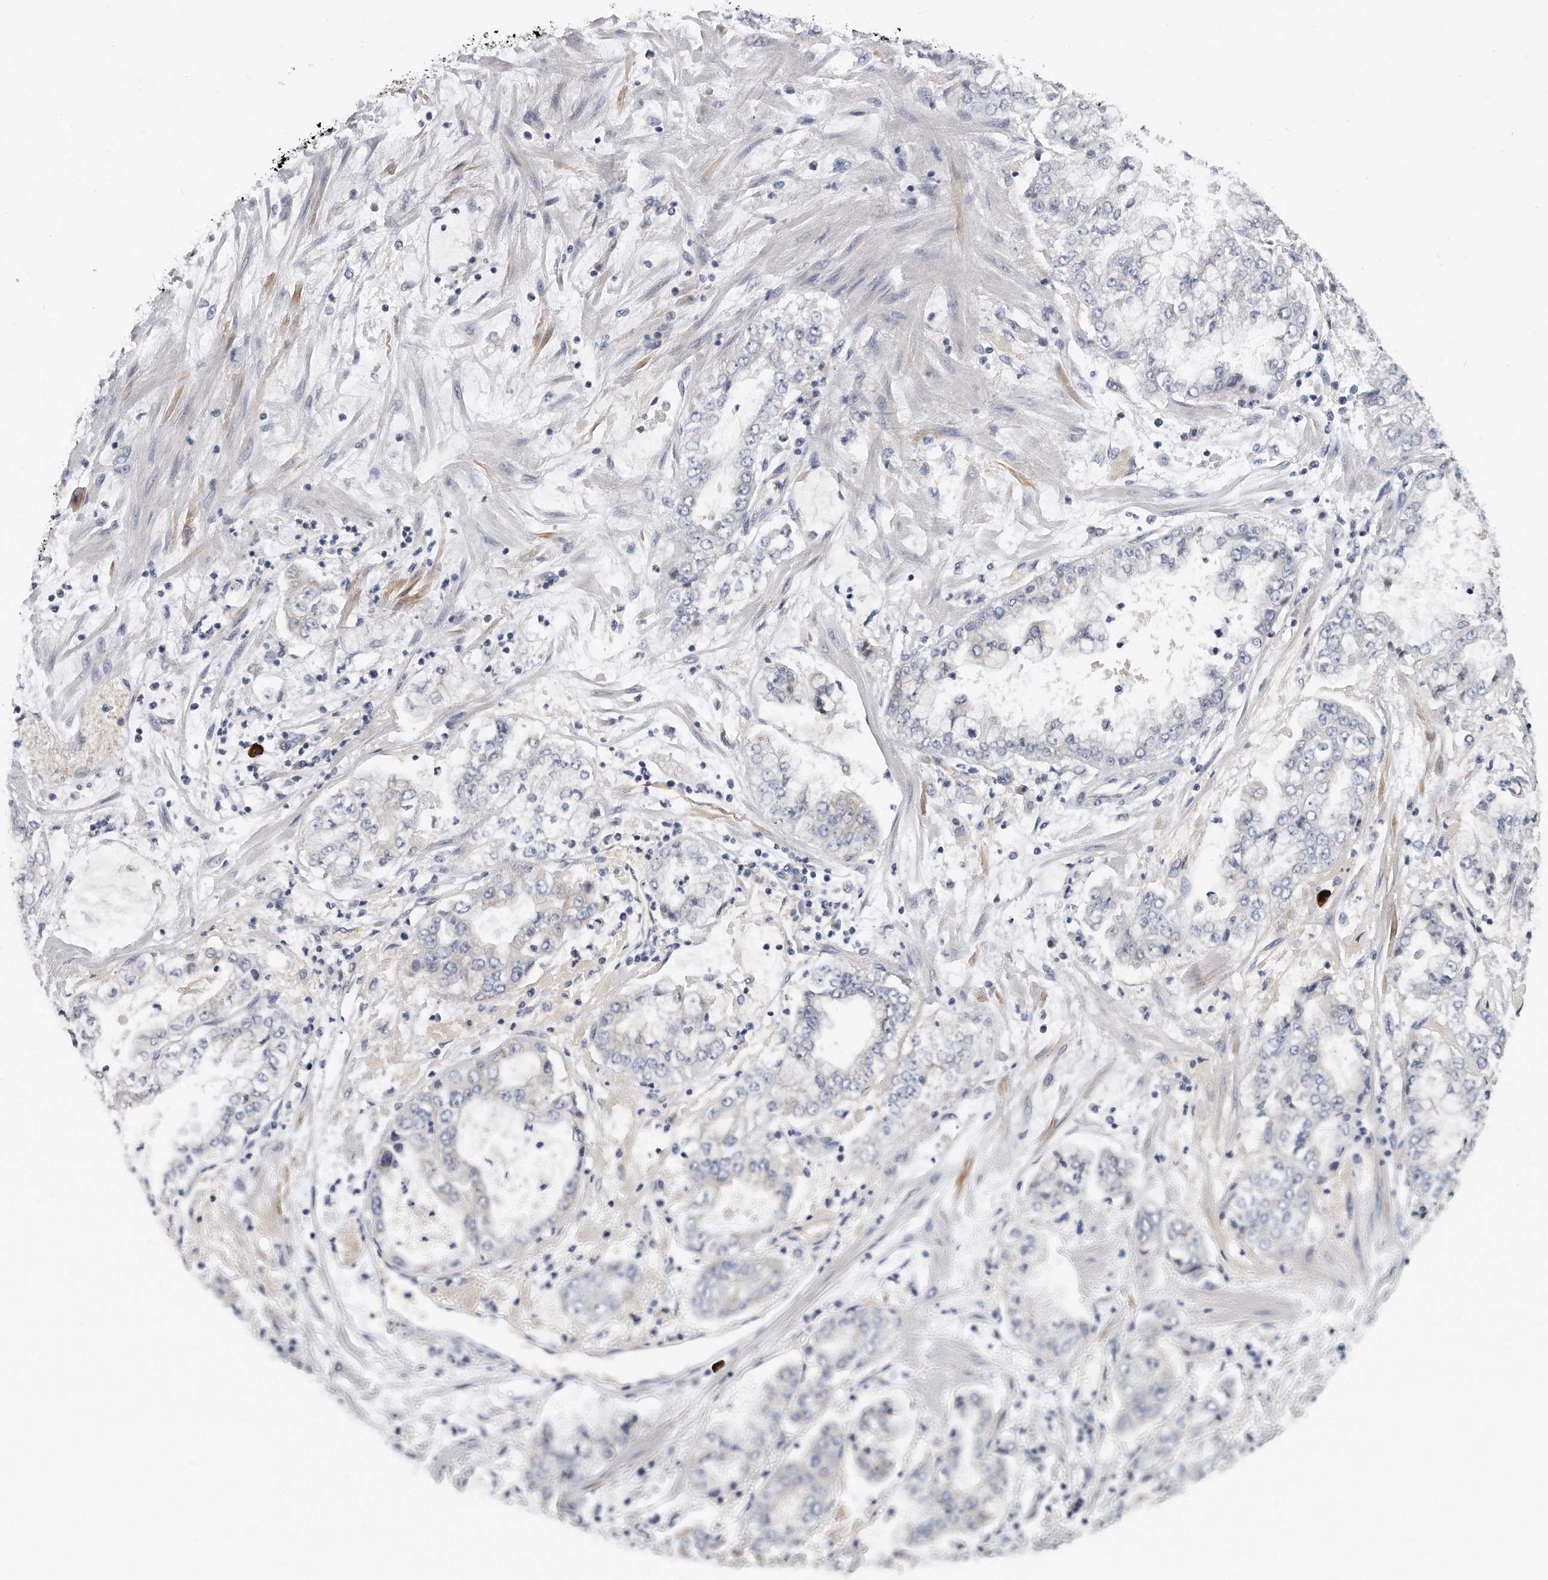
{"staining": {"intensity": "negative", "quantity": "none", "location": "none"}, "tissue": "stomach cancer", "cell_type": "Tumor cells", "image_type": "cancer", "snomed": [{"axis": "morphology", "description": "Adenocarcinoma, NOS"}, {"axis": "topography", "description": "Stomach"}], "caption": "Immunohistochemistry of human stomach cancer (adenocarcinoma) reveals no expression in tumor cells. (DAB immunohistochemistry with hematoxylin counter stain).", "gene": "PLEKHA6", "patient": {"sex": "male", "age": 76}}